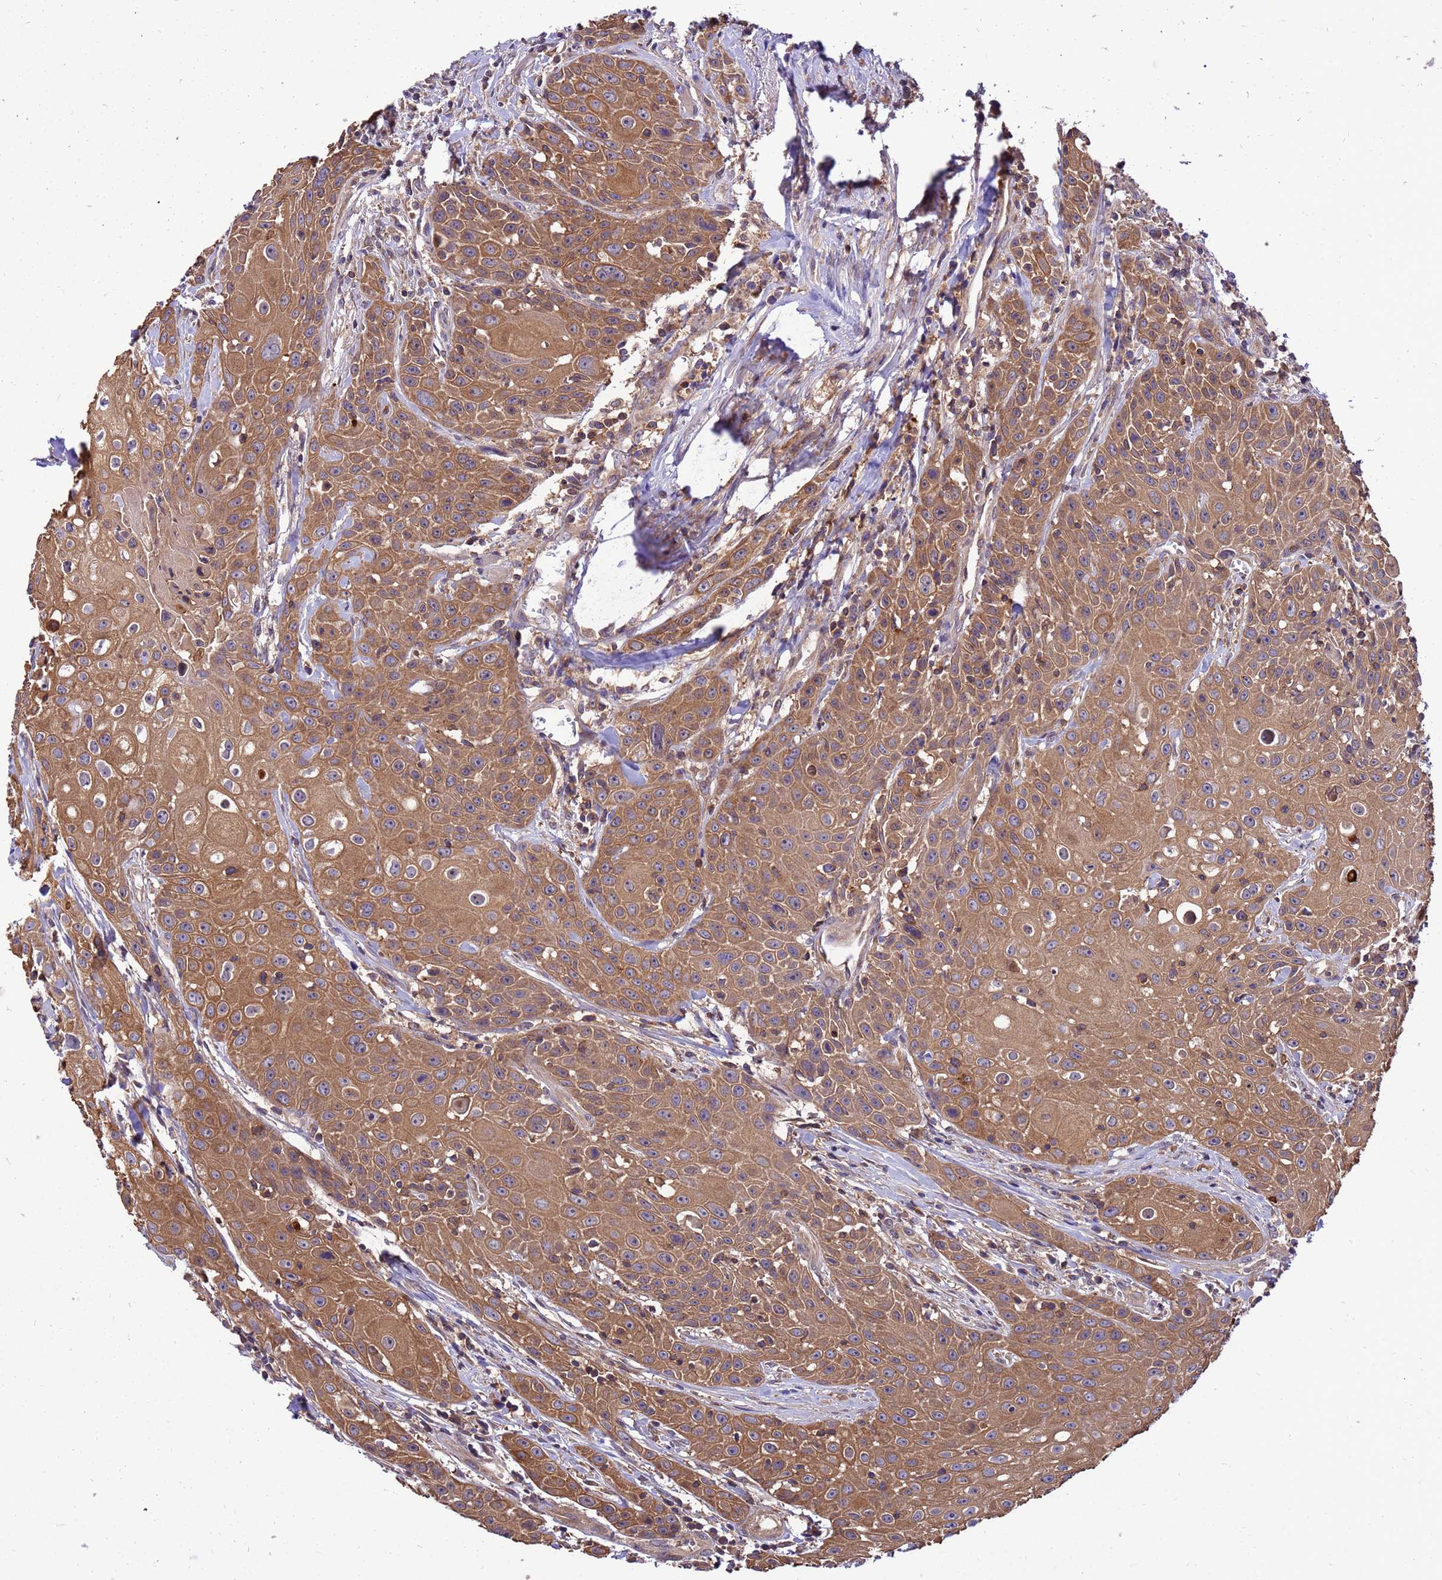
{"staining": {"intensity": "moderate", "quantity": ">75%", "location": "cytoplasmic/membranous"}, "tissue": "head and neck cancer", "cell_type": "Tumor cells", "image_type": "cancer", "snomed": [{"axis": "morphology", "description": "Squamous cell carcinoma, NOS"}, {"axis": "topography", "description": "Oral tissue"}, {"axis": "topography", "description": "Head-Neck"}], "caption": "A brown stain shows moderate cytoplasmic/membranous positivity of a protein in squamous cell carcinoma (head and neck) tumor cells.", "gene": "GET3", "patient": {"sex": "female", "age": 82}}